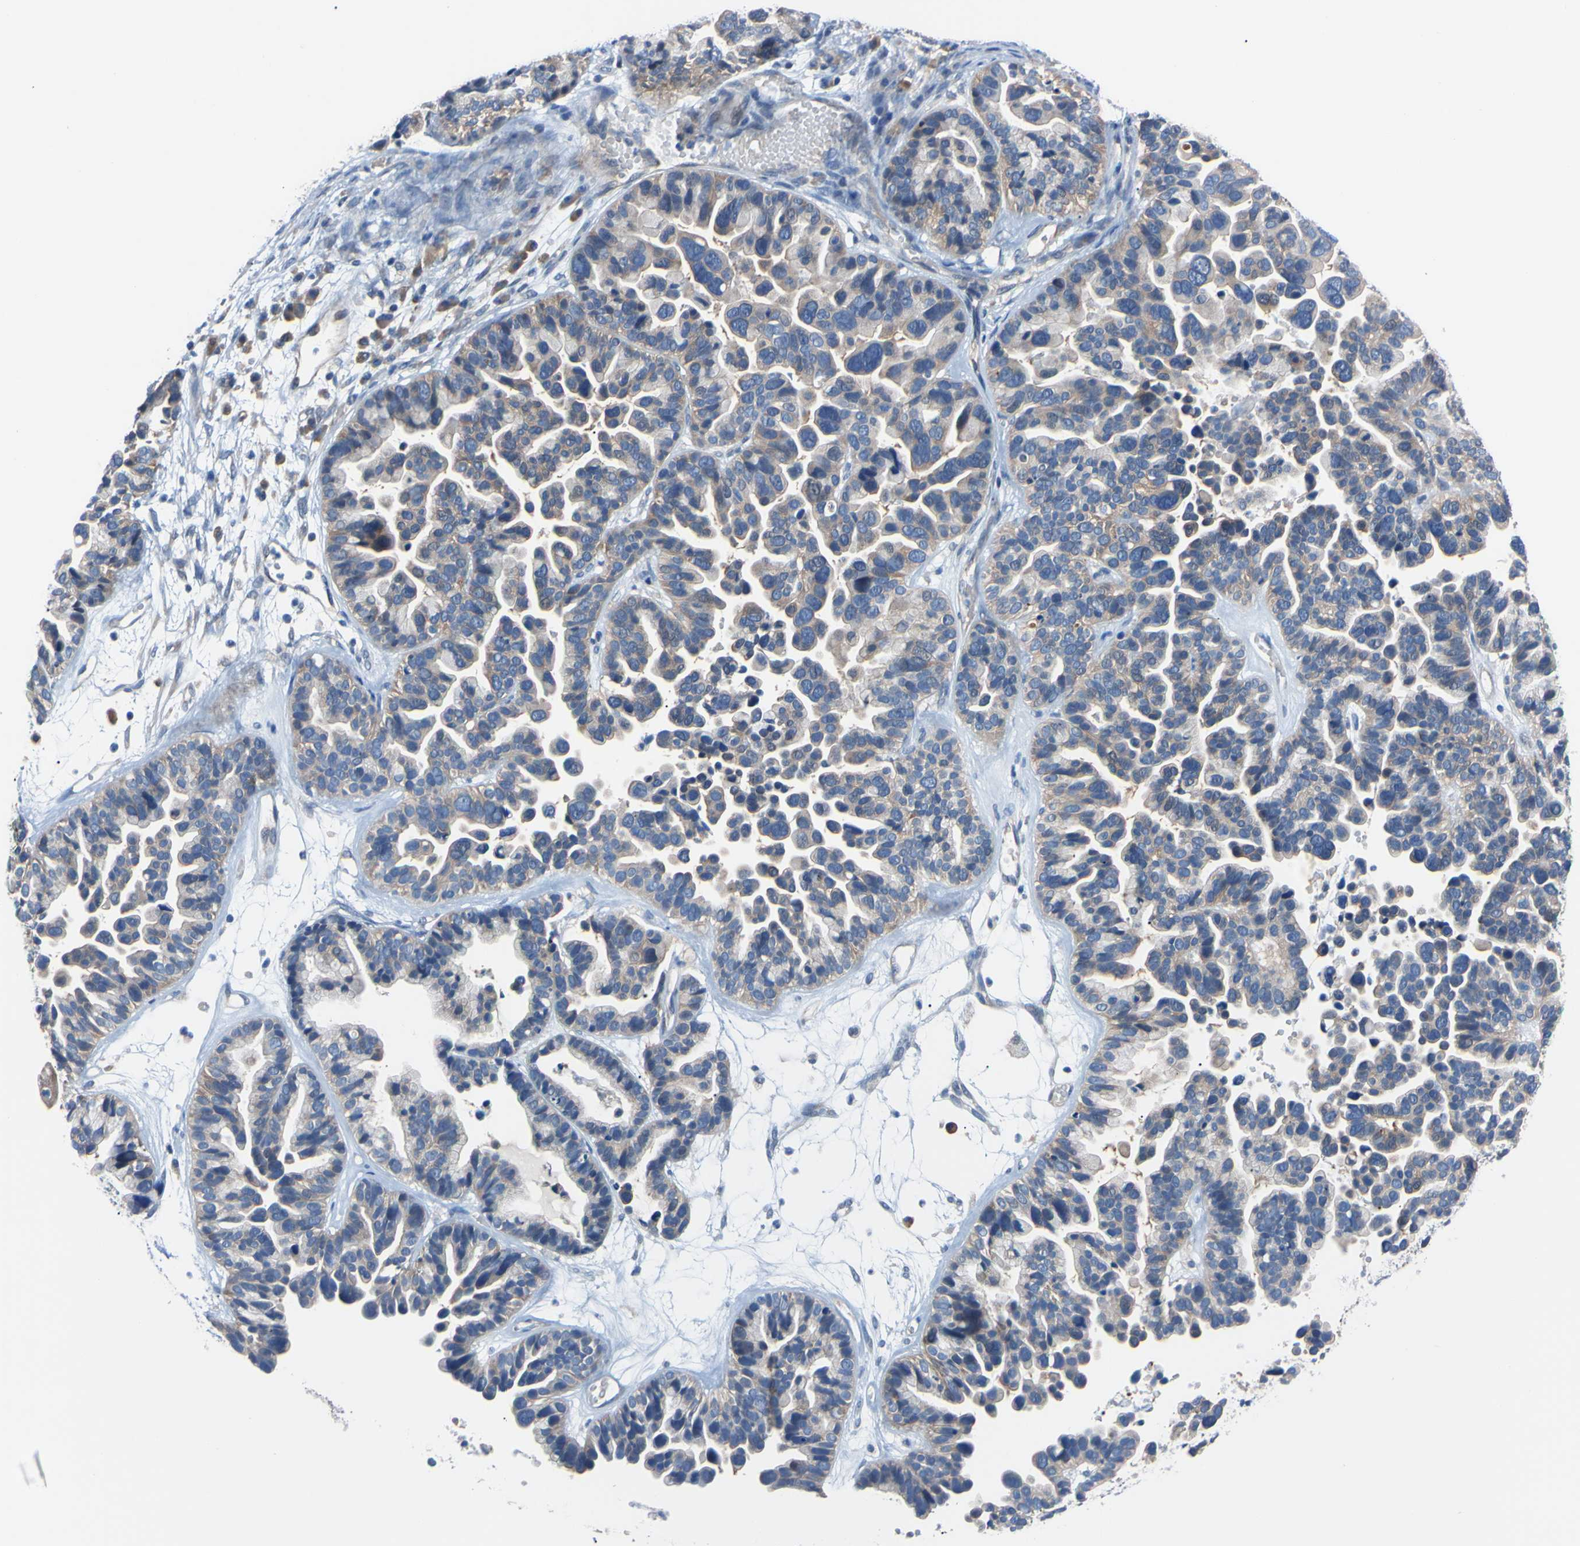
{"staining": {"intensity": "weak", "quantity": ">75%", "location": "cytoplasmic/membranous"}, "tissue": "ovarian cancer", "cell_type": "Tumor cells", "image_type": "cancer", "snomed": [{"axis": "morphology", "description": "Cystadenocarcinoma, serous, NOS"}, {"axis": "topography", "description": "Ovary"}], "caption": "Tumor cells show low levels of weak cytoplasmic/membranous positivity in about >75% of cells in ovarian cancer.", "gene": "RARS1", "patient": {"sex": "female", "age": 56}}